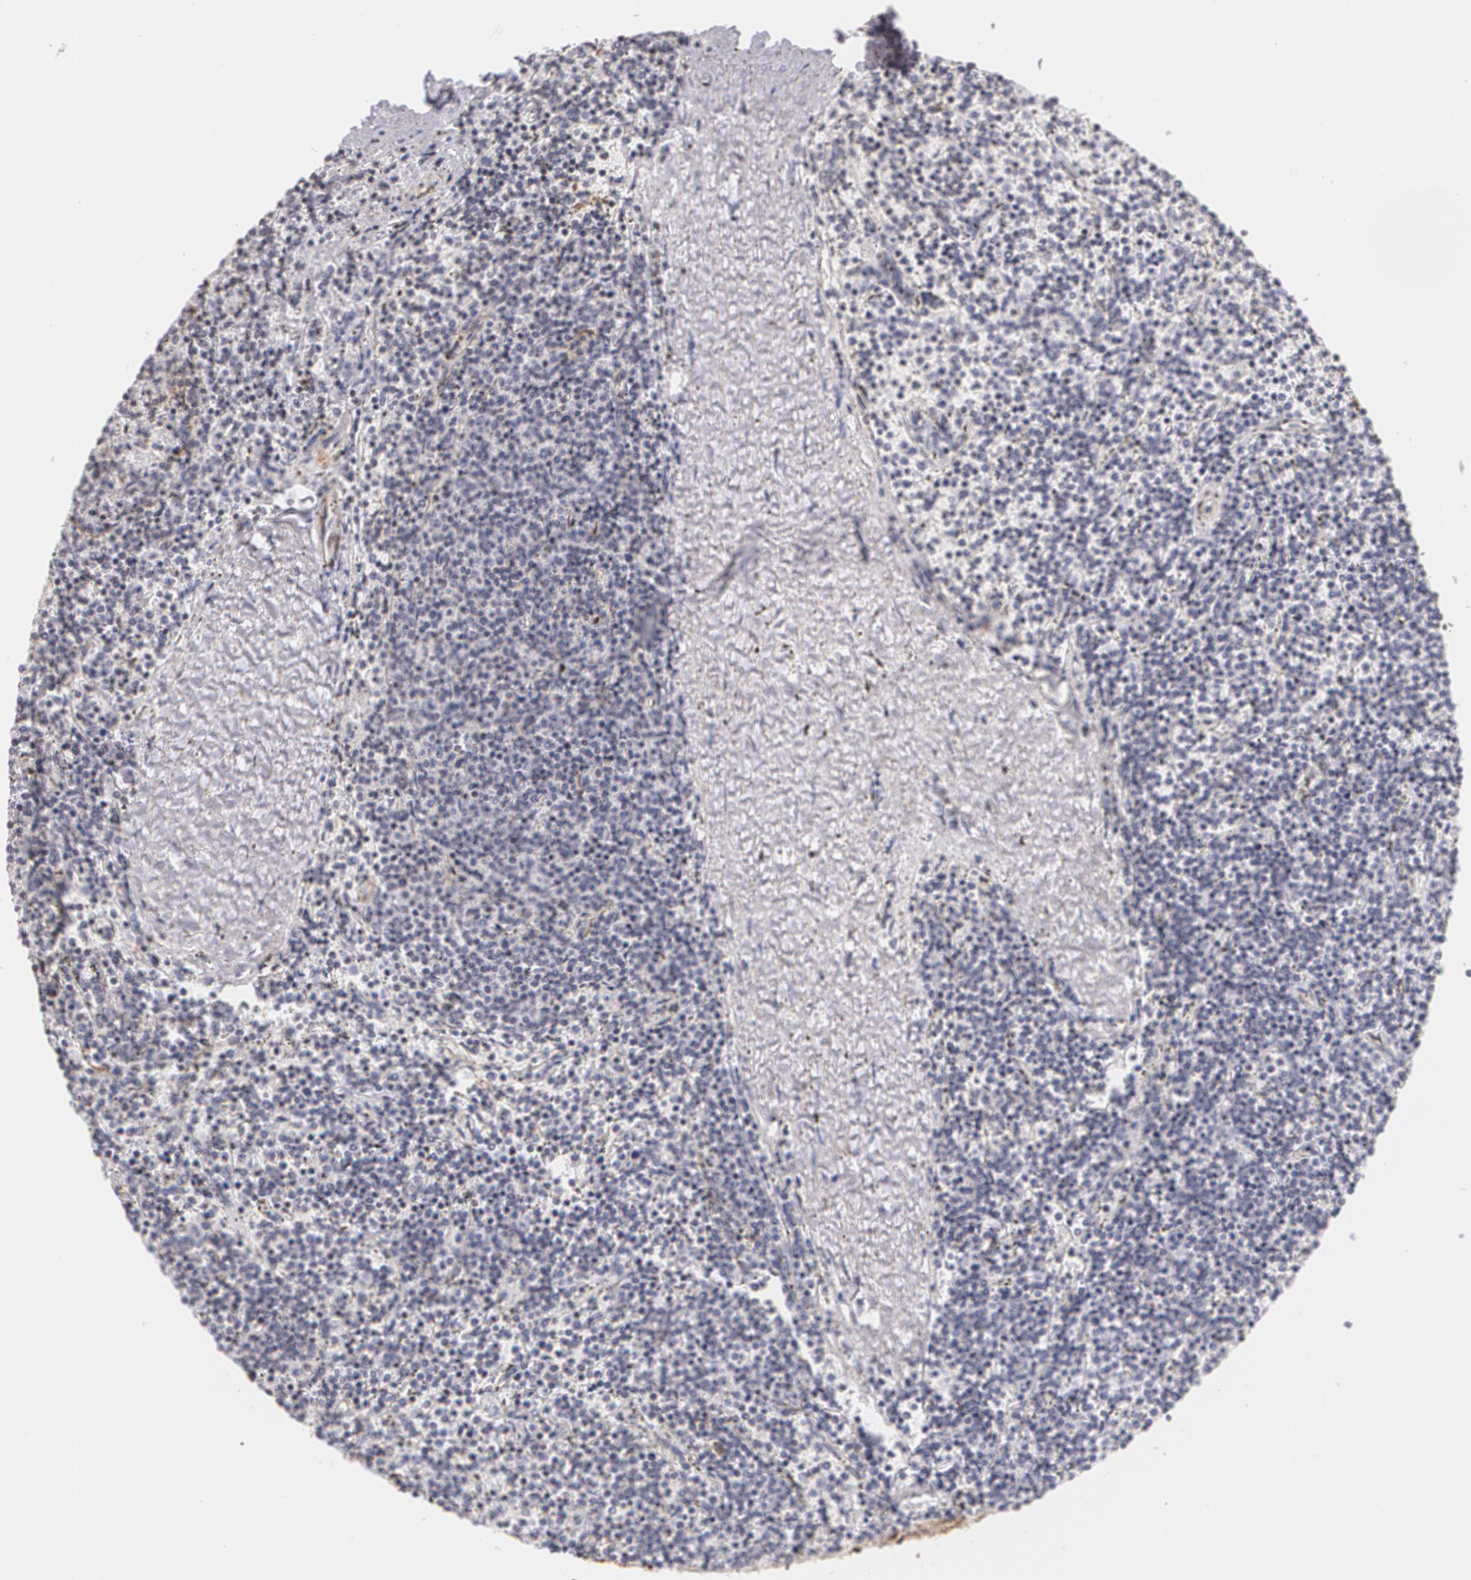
{"staining": {"intensity": "negative", "quantity": "none", "location": "none"}, "tissue": "lymphoma", "cell_type": "Tumor cells", "image_type": "cancer", "snomed": [{"axis": "morphology", "description": "Malignant lymphoma, non-Hodgkin's type, Low grade"}, {"axis": "topography", "description": "Spleen"}], "caption": "Low-grade malignant lymphoma, non-Hodgkin's type was stained to show a protein in brown. There is no significant positivity in tumor cells.", "gene": "VAMP1", "patient": {"sex": "female", "age": 50}}